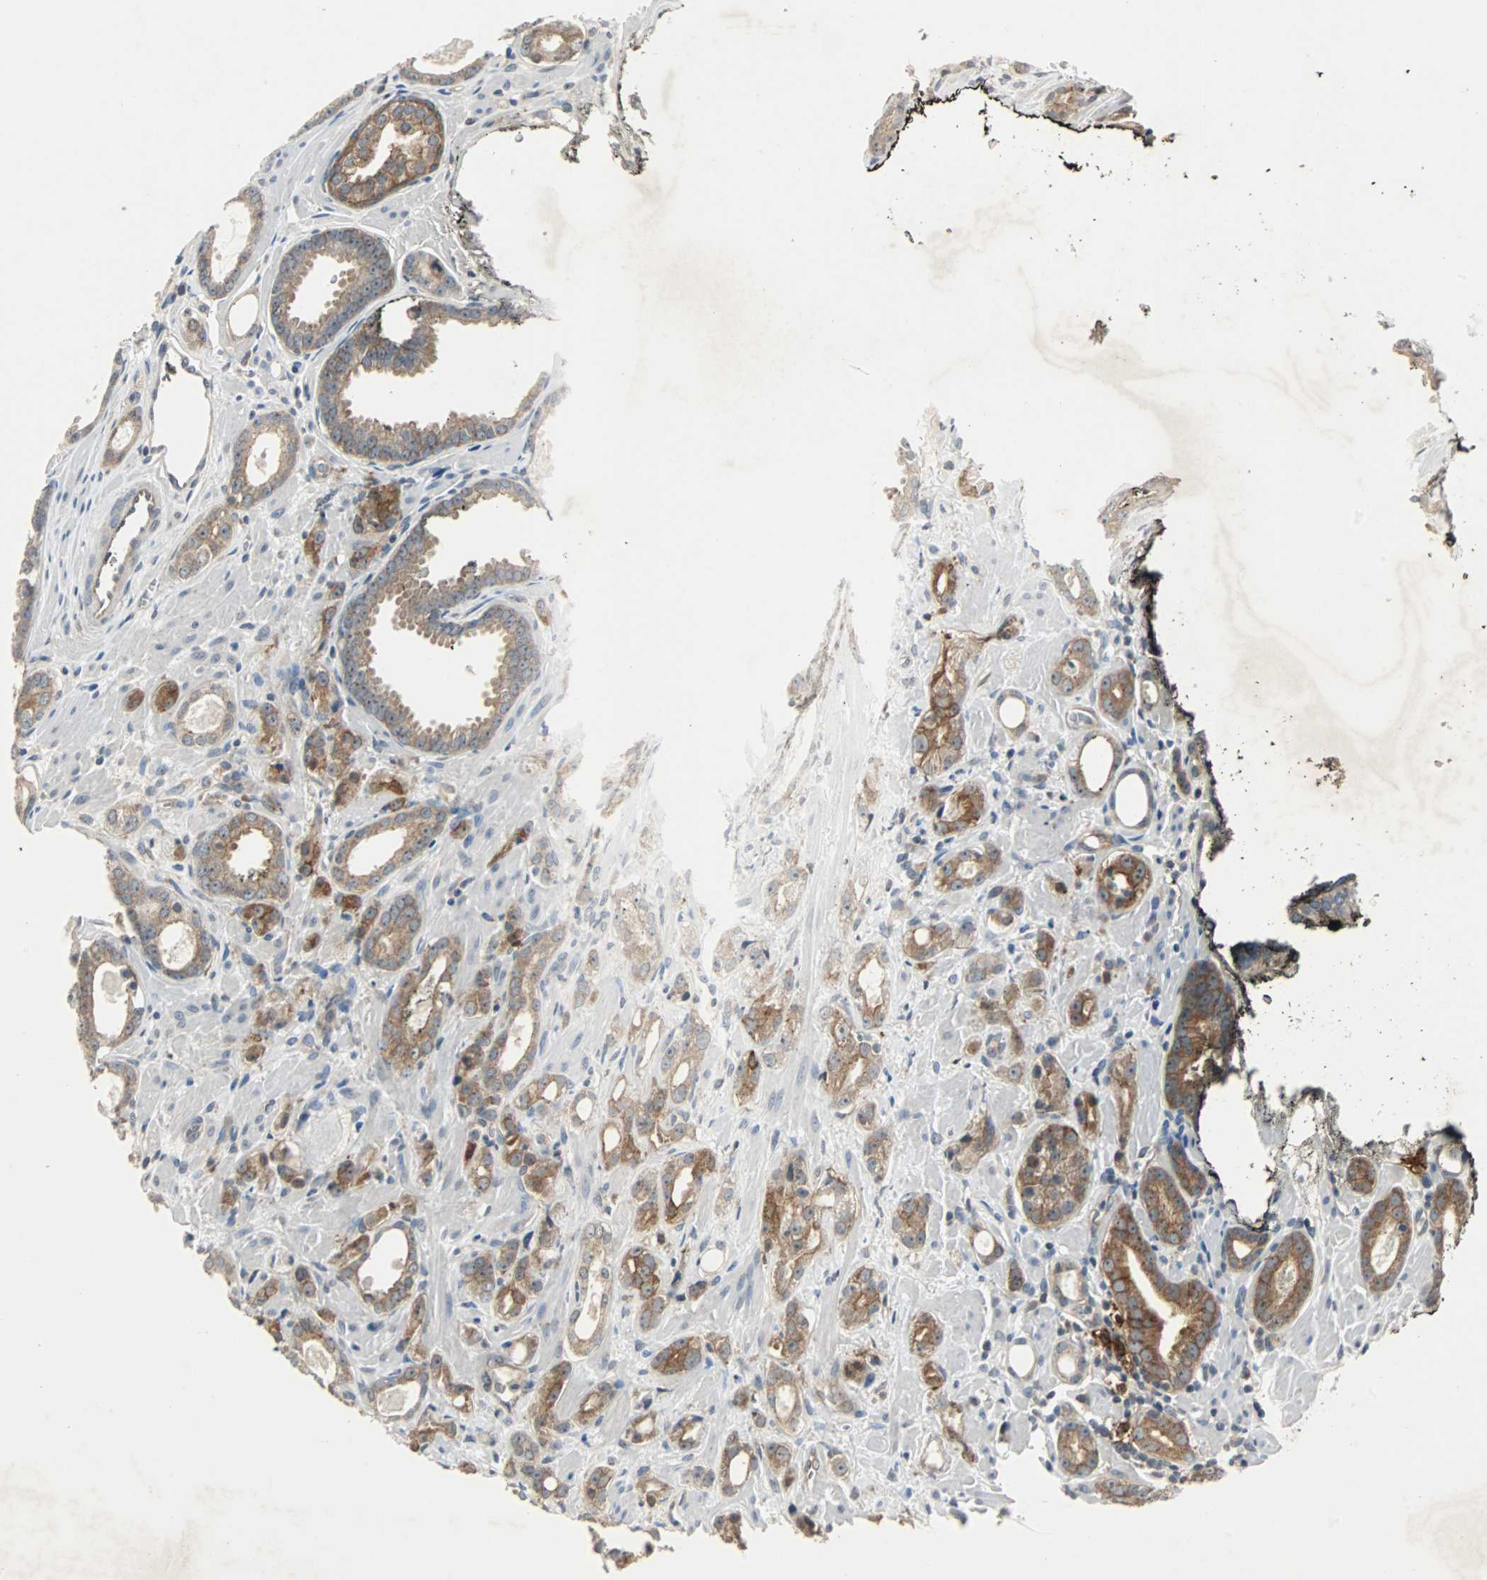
{"staining": {"intensity": "moderate", "quantity": ">75%", "location": "cytoplasmic/membranous"}, "tissue": "prostate cancer", "cell_type": "Tumor cells", "image_type": "cancer", "snomed": [{"axis": "morphology", "description": "Adenocarcinoma, Low grade"}, {"axis": "topography", "description": "Prostate"}], "caption": "Prostate cancer tissue demonstrates moderate cytoplasmic/membranous positivity in about >75% of tumor cells", "gene": "CMC2", "patient": {"sex": "male", "age": 57}}